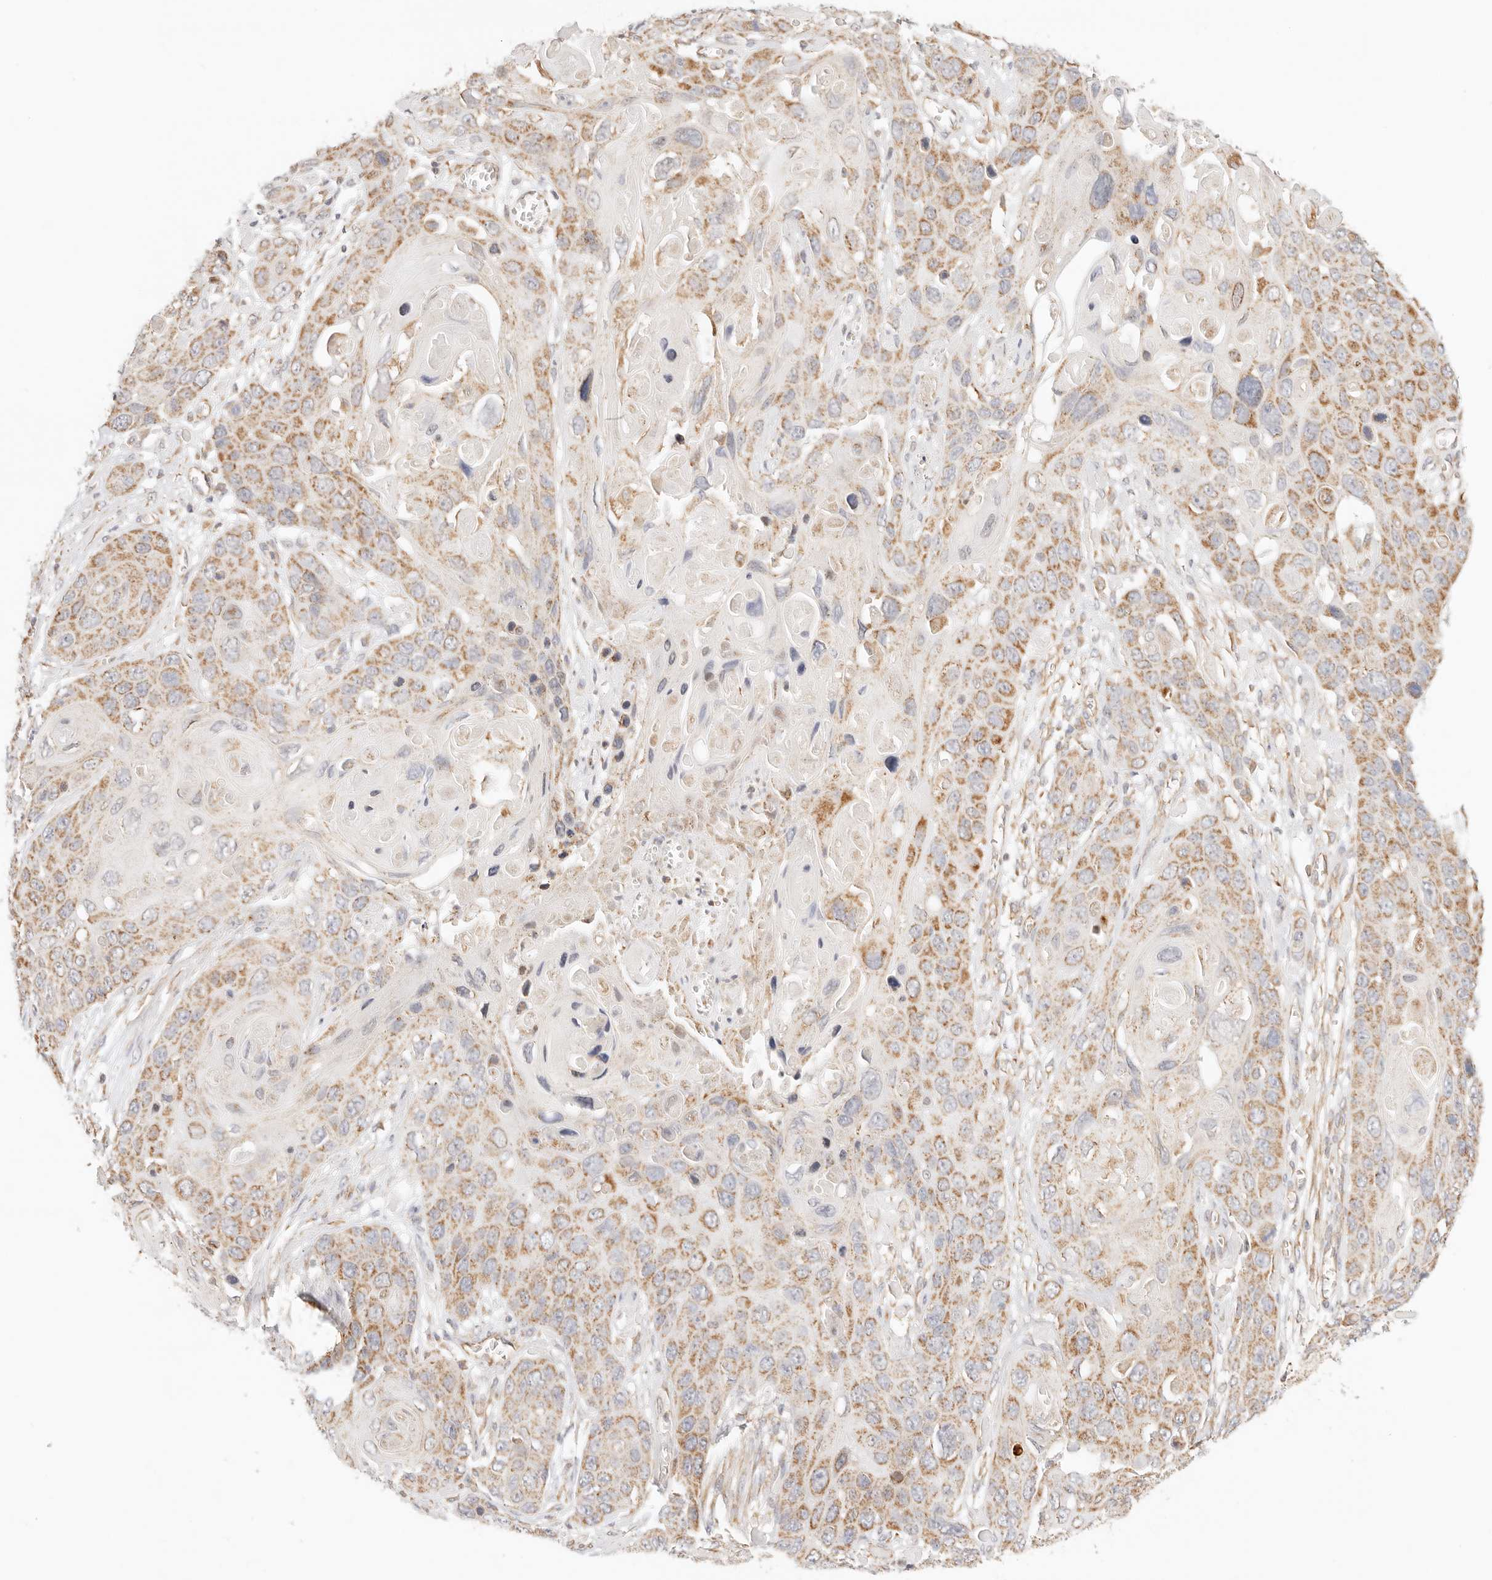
{"staining": {"intensity": "moderate", "quantity": ">75%", "location": "cytoplasmic/membranous"}, "tissue": "skin cancer", "cell_type": "Tumor cells", "image_type": "cancer", "snomed": [{"axis": "morphology", "description": "Squamous cell carcinoma, NOS"}, {"axis": "topography", "description": "Skin"}], "caption": "Immunohistochemistry image of human skin cancer stained for a protein (brown), which reveals medium levels of moderate cytoplasmic/membranous expression in approximately >75% of tumor cells.", "gene": "ZC3H11A", "patient": {"sex": "male", "age": 55}}